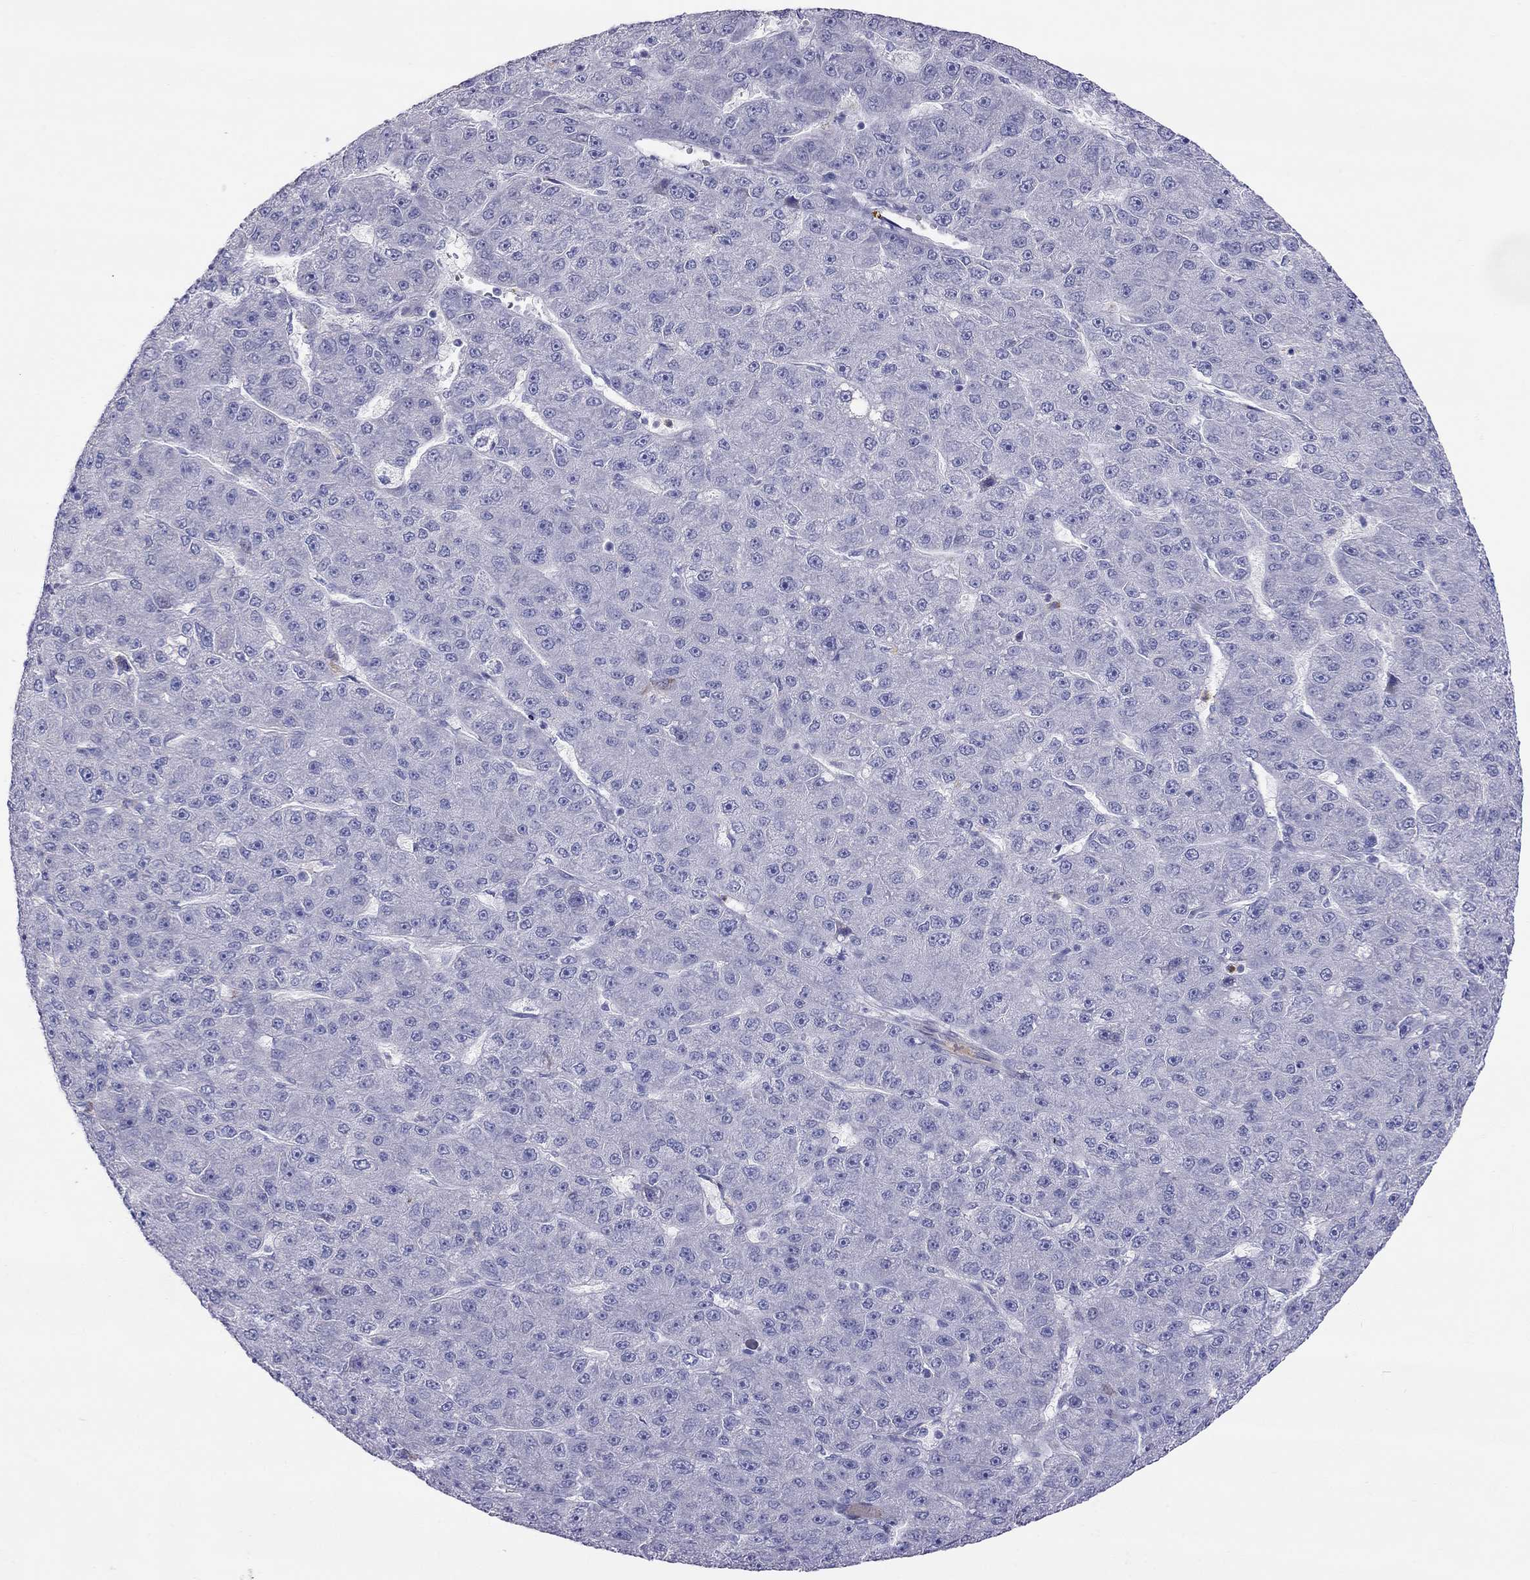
{"staining": {"intensity": "negative", "quantity": "none", "location": "none"}, "tissue": "liver cancer", "cell_type": "Tumor cells", "image_type": "cancer", "snomed": [{"axis": "morphology", "description": "Carcinoma, Hepatocellular, NOS"}, {"axis": "topography", "description": "Liver"}], "caption": "Human liver hepatocellular carcinoma stained for a protein using IHC demonstrates no positivity in tumor cells.", "gene": "SPINT4", "patient": {"sex": "male", "age": 67}}